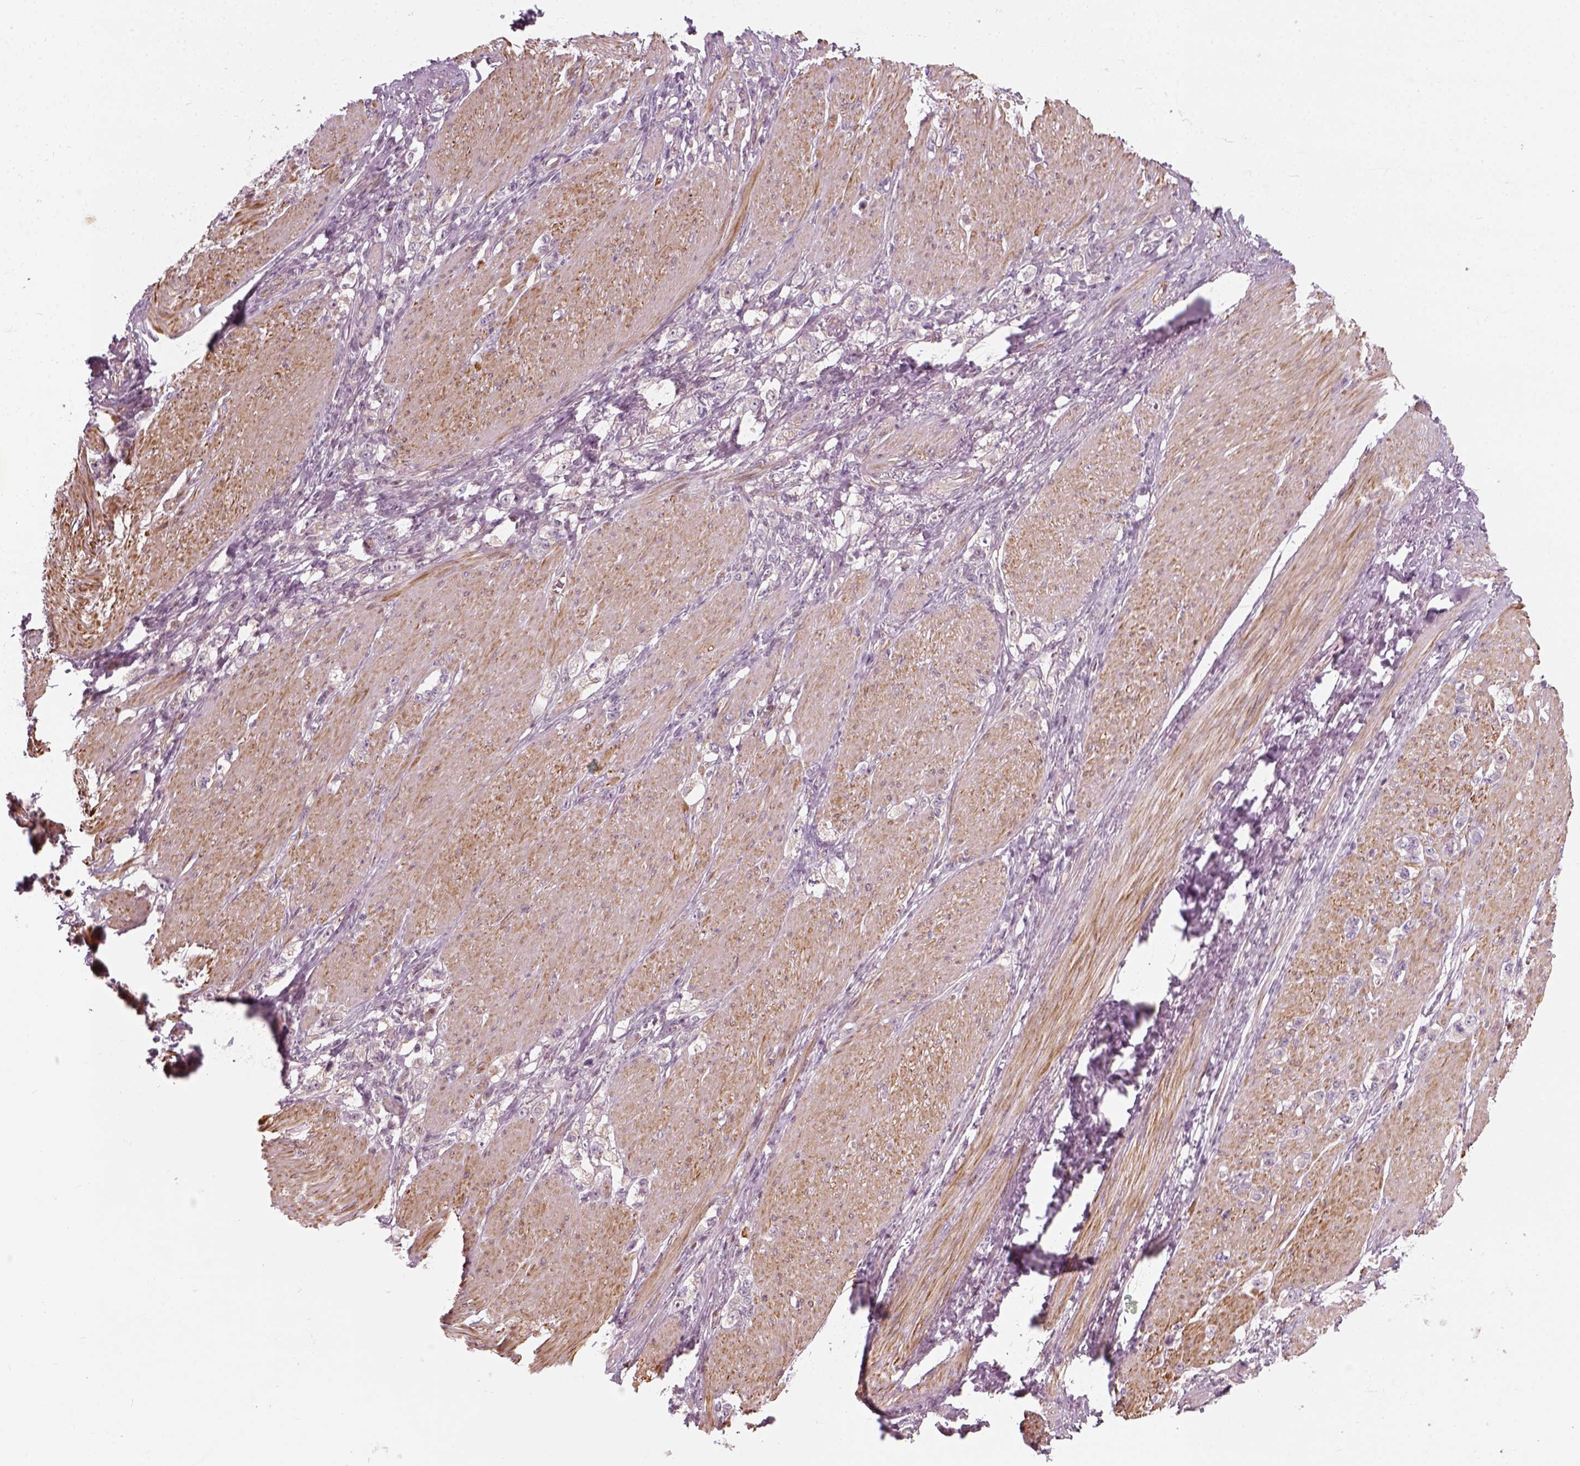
{"staining": {"intensity": "negative", "quantity": "none", "location": "none"}, "tissue": "stomach cancer", "cell_type": "Tumor cells", "image_type": "cancer", "snomed": [{"axis": "morphology", "description": "Adenocarcinoma, NOS"}, {"axis": "topography", "description": "Stomach, lower"}], "caption": "High power microscopy image of an immunohistochemistry (IHC) histopathology image of stomach adenocarcinoma, revealing no significant positivity in tumor cells.", "gene": "DNASE1L1", "patient": {"sex": "male", "age": 88}}